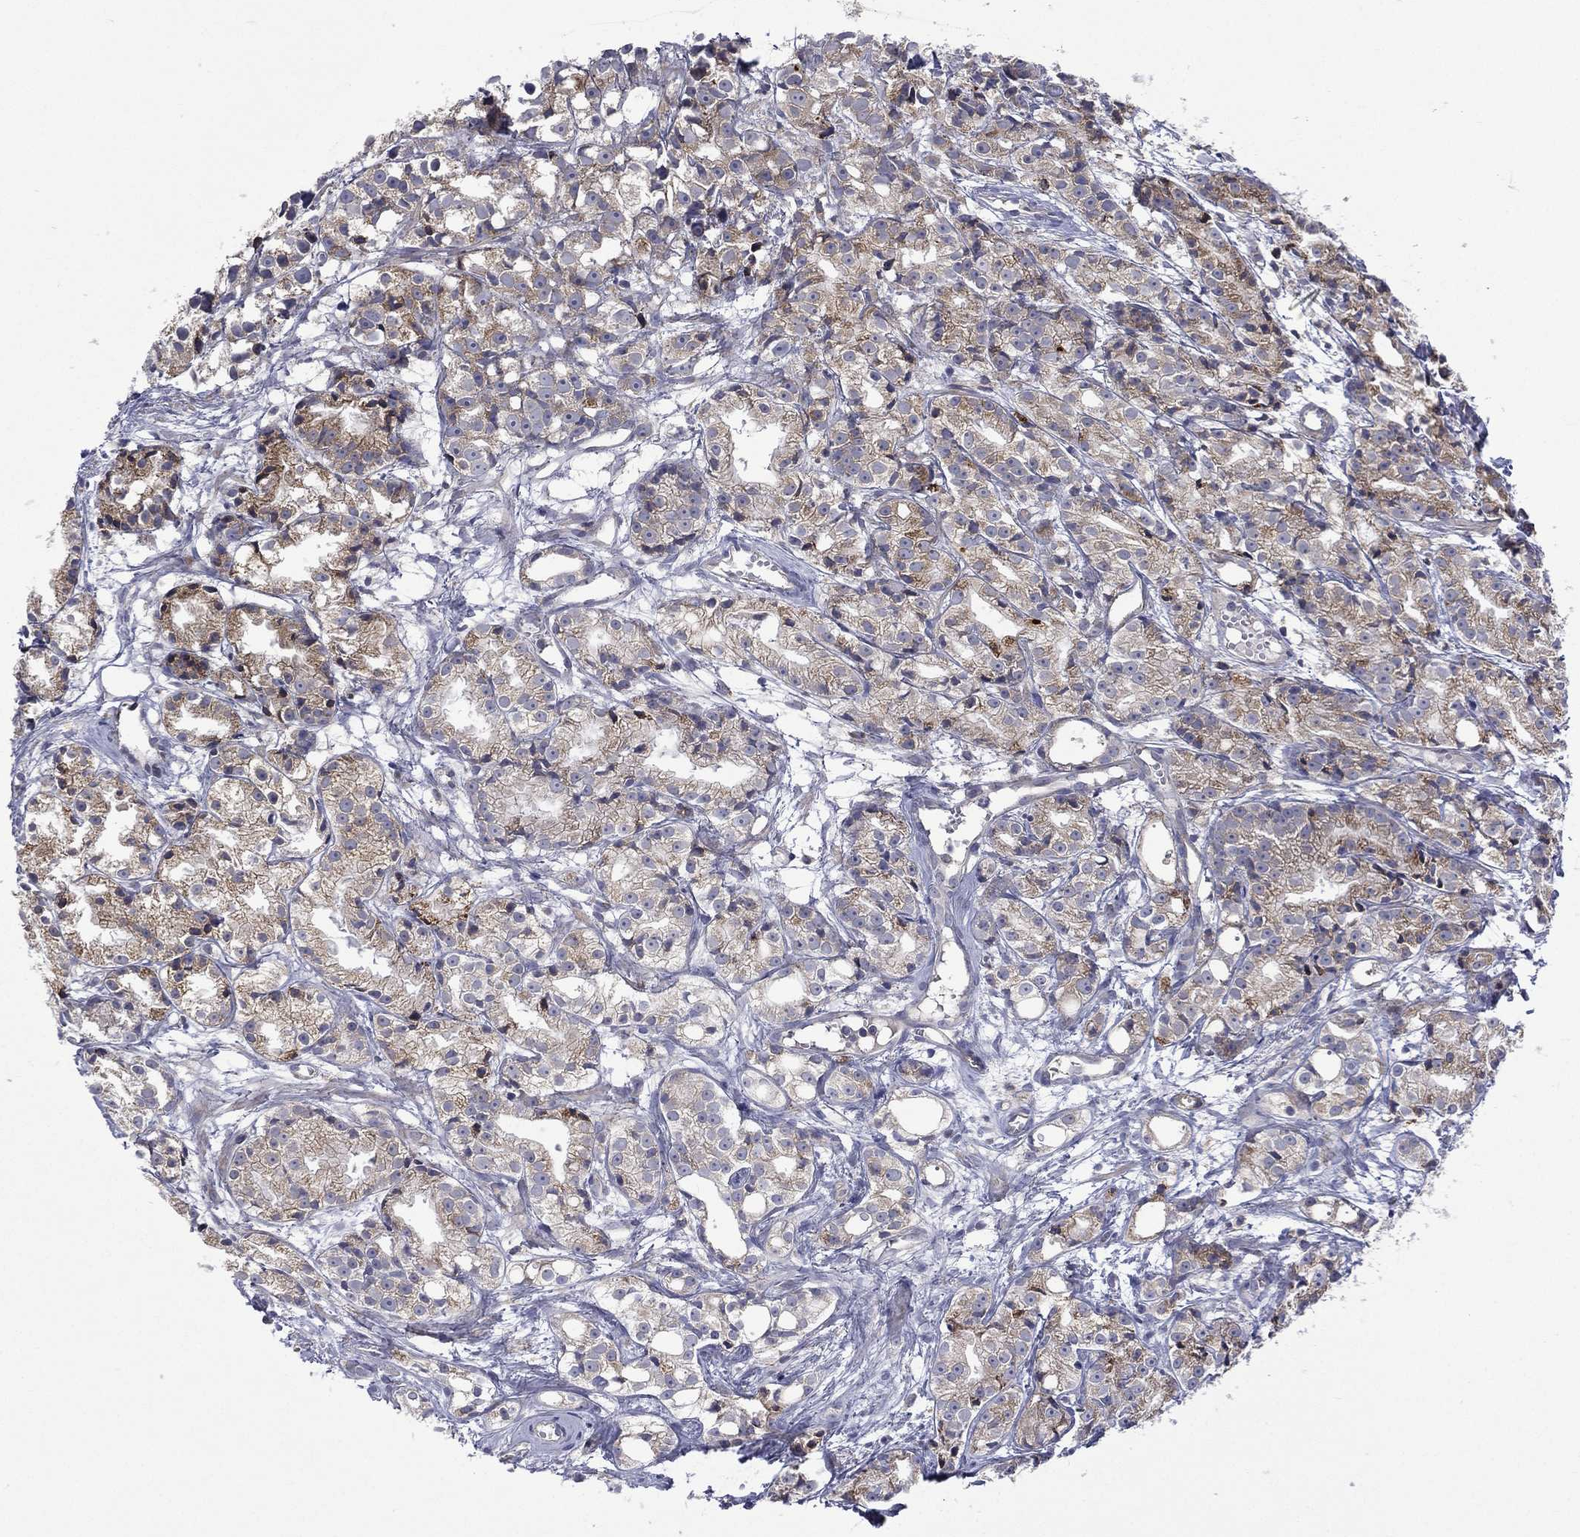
{"staining": {"intensity": "weak", "quantity": "25%-75%", "location": "cytoplasmic/membranous"}, "tissue": "prostate cancer", "cell_type": "Tumor cells", "image_type": "cancer", "snomed": [{"axis": "morphology", "description": "Adenocarcinoma, Medium grade"}, {"axis": "topography", "description": "Prostate"}], "caption": "About 25%-75% of tumor cells in adenocarcinoma (medium-grade) (prostate) exhibit weak cytoplasmic/membranous protein staining as visualized by brown immunohistochemical staining.", "gene": "C20orf96", "patient": {"sex": "male", "age": 74}}